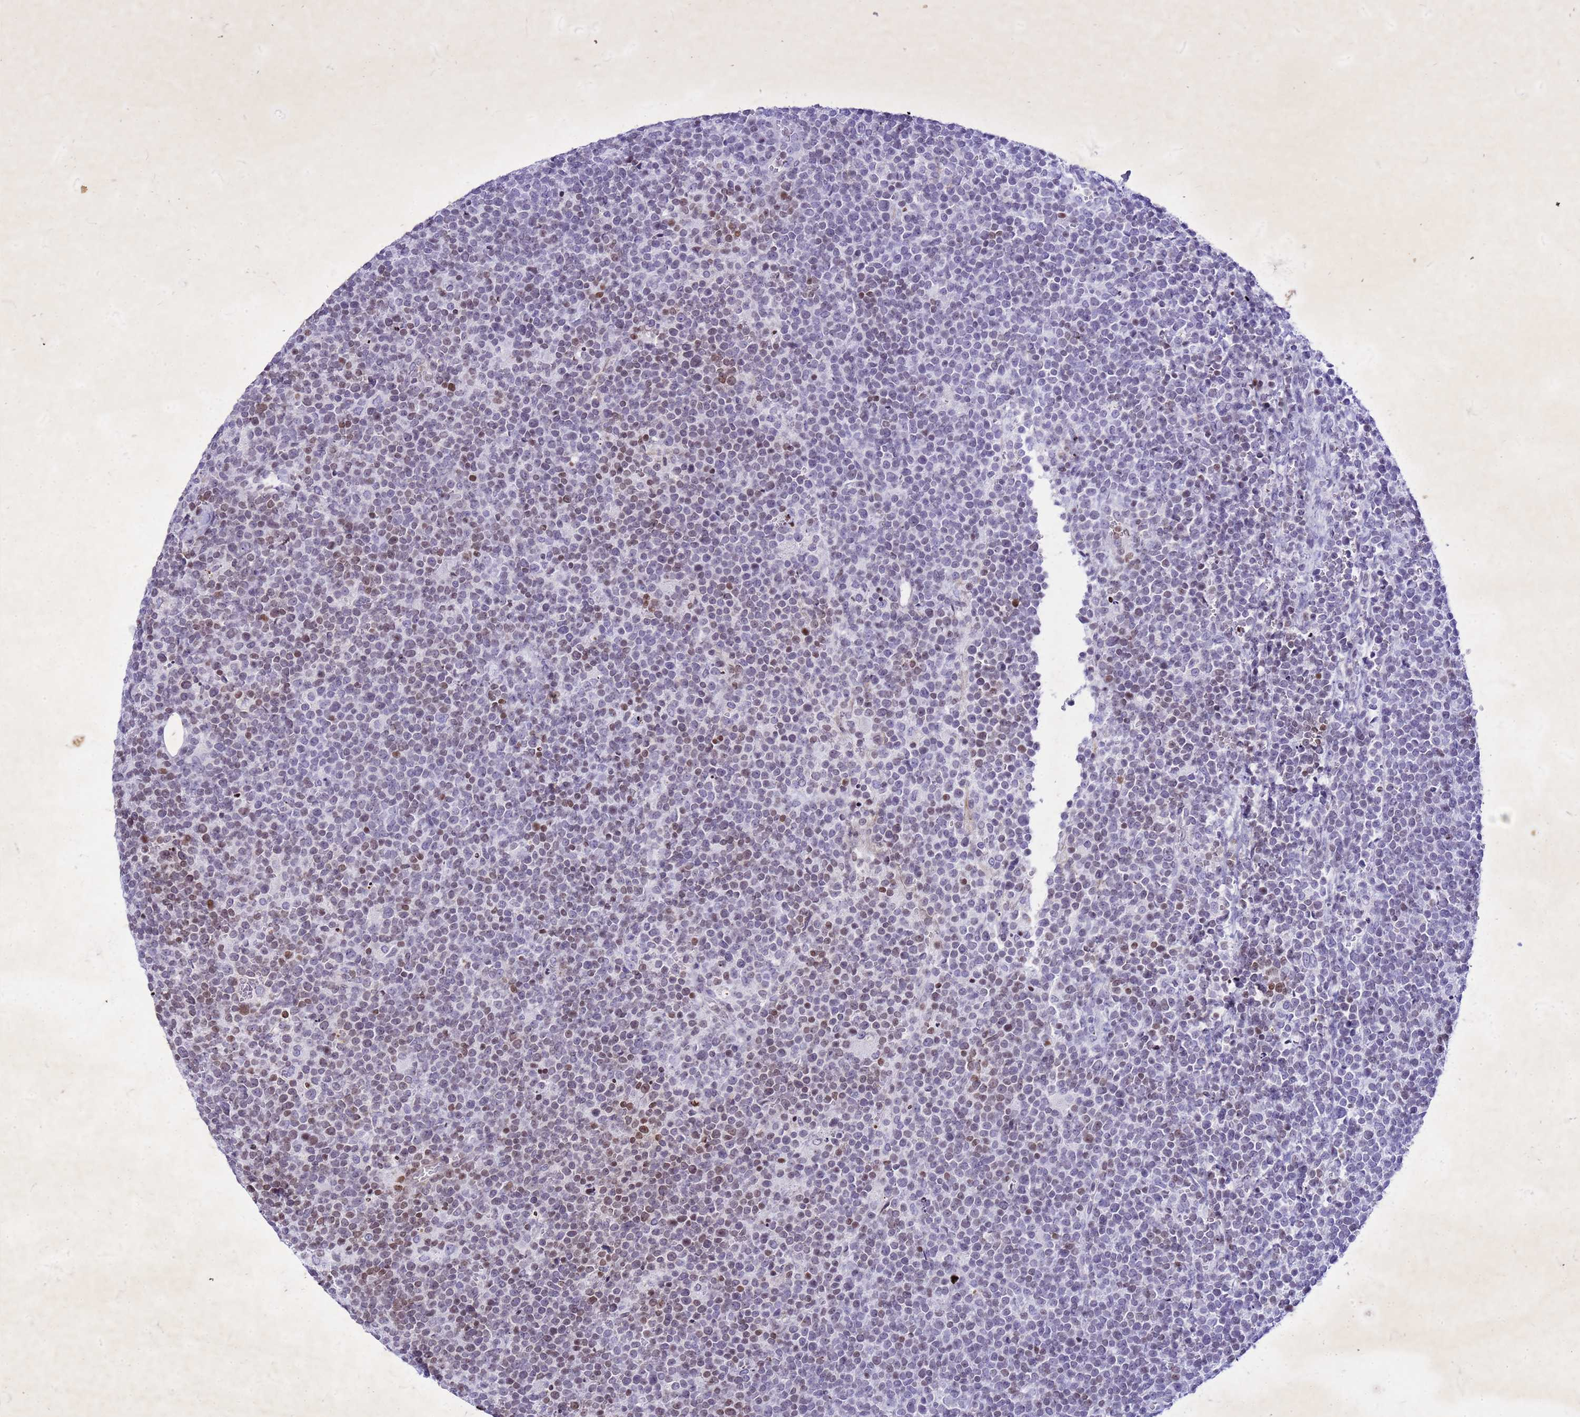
{"staining": {"intensity": "moderate", "quantity": "<25%", "location": "nuclear"}, "tissue": "lymphoma", "cell_type": "Tumor cells", "image_type": "cancer", "snomed": [{"axis": "morphology", "description": "Malignant lymphoma, non-Hodgkin's type, High grade"}, {"axis": "topography", "description": "Lymph node"}], "caption": "An IHC image of tumor tissue is shown. Protein staining in brown highlights moderate nuclear positivity in lymphoma within tumor cells.", "gene": "COPS9", "patient": {"sex": "male", "age": 61}}